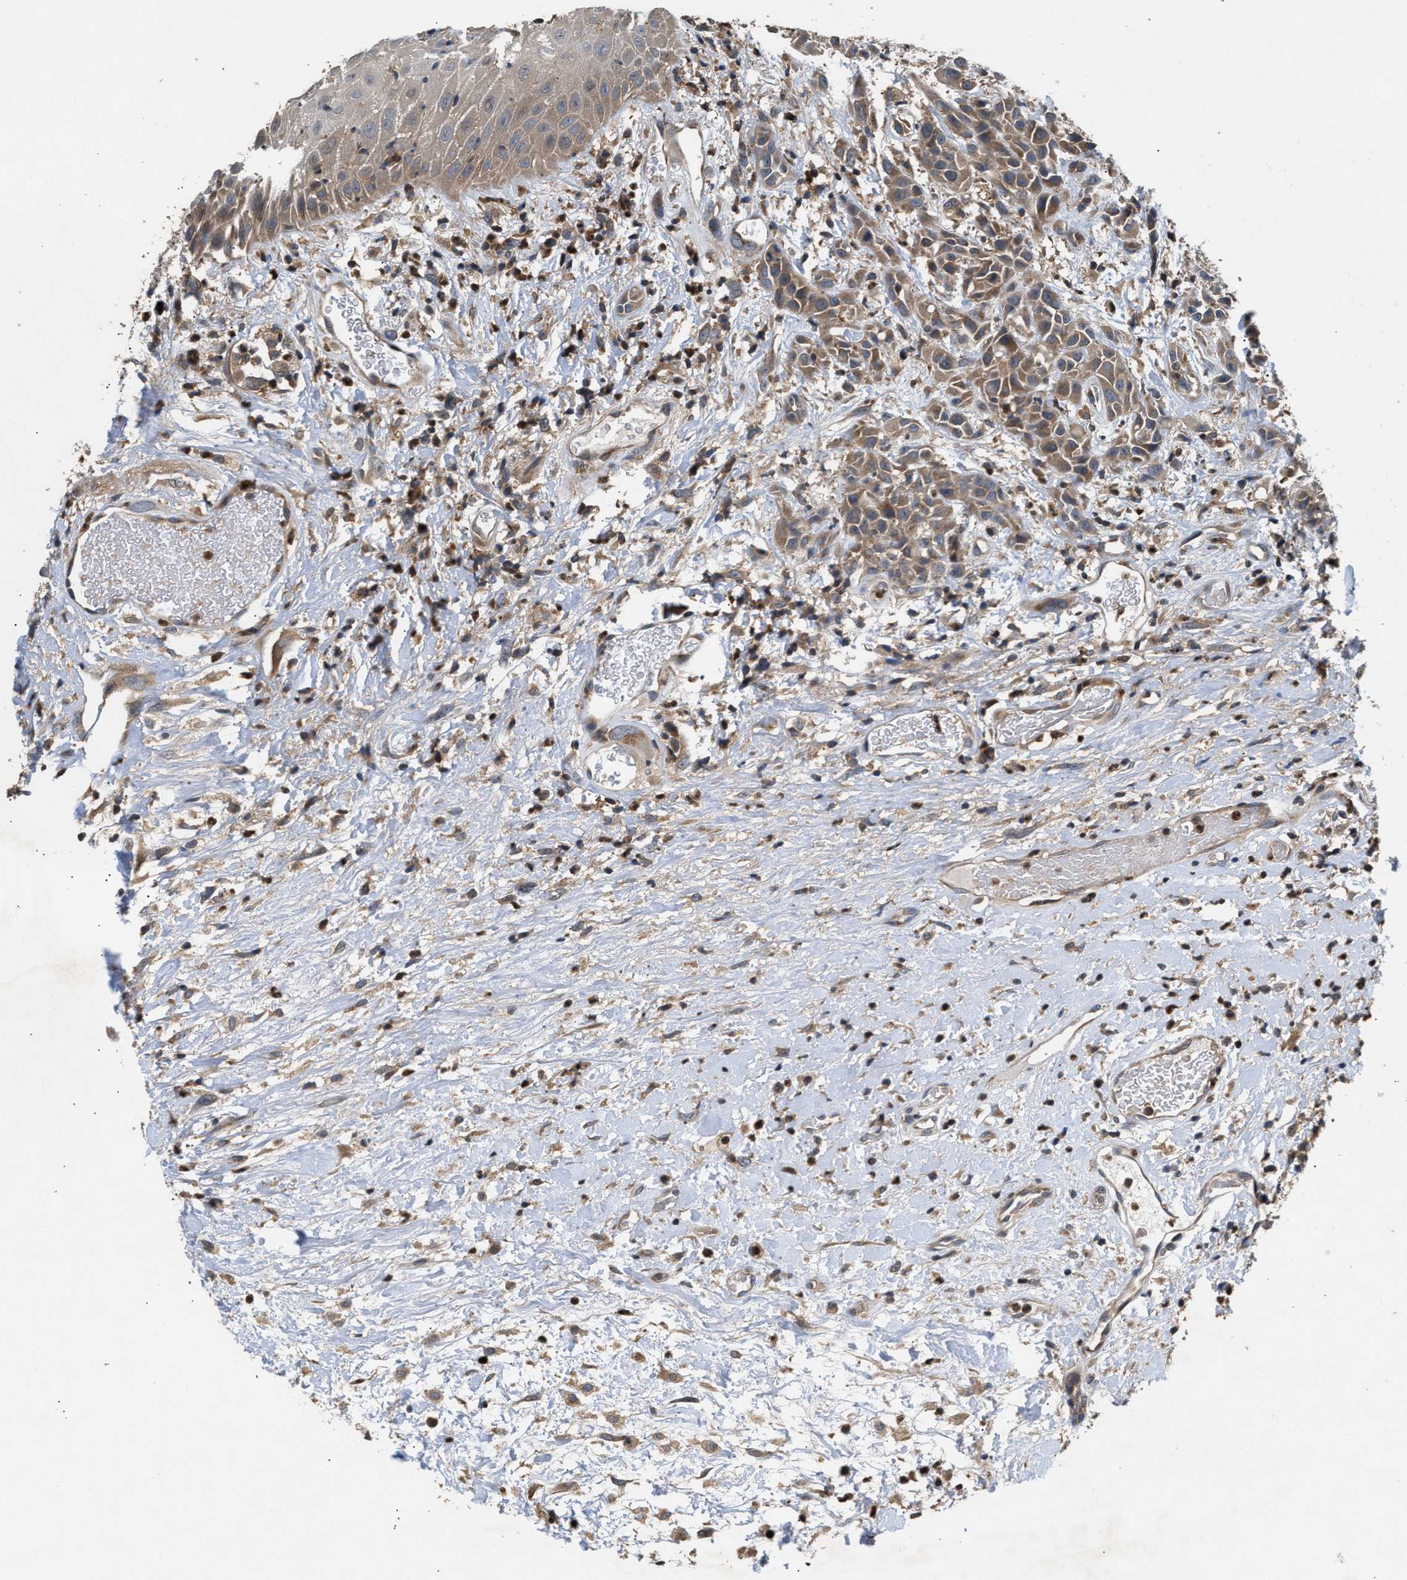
{"staining": {"intensity": "moderate", "quantity": ">75%", "location": "cytoplasmic/membranous"}, "tissue": "head and neck cancer", "cell_type": "Tumor cells", "image_type": "cancer", "snomed": [{"axis": "morphology", "description": "Normal tissue, NOS"}, {"axis": "morphology", "description": "Squamous cell carcinoma, NOS"}, {"axis": "topography", "description": "Cartilage tissue"}, {"axis": "topography", "description": "Head-Neck"}], "caption": "Immunohistochemical staining of head and neck cancer demonstrates medium levels of moderate cytoplasmic/membranous protein positivity in approximately >75% of tumor cells.", "gene": "CHUK", "patient": {"sex": "male", "age": 62}}